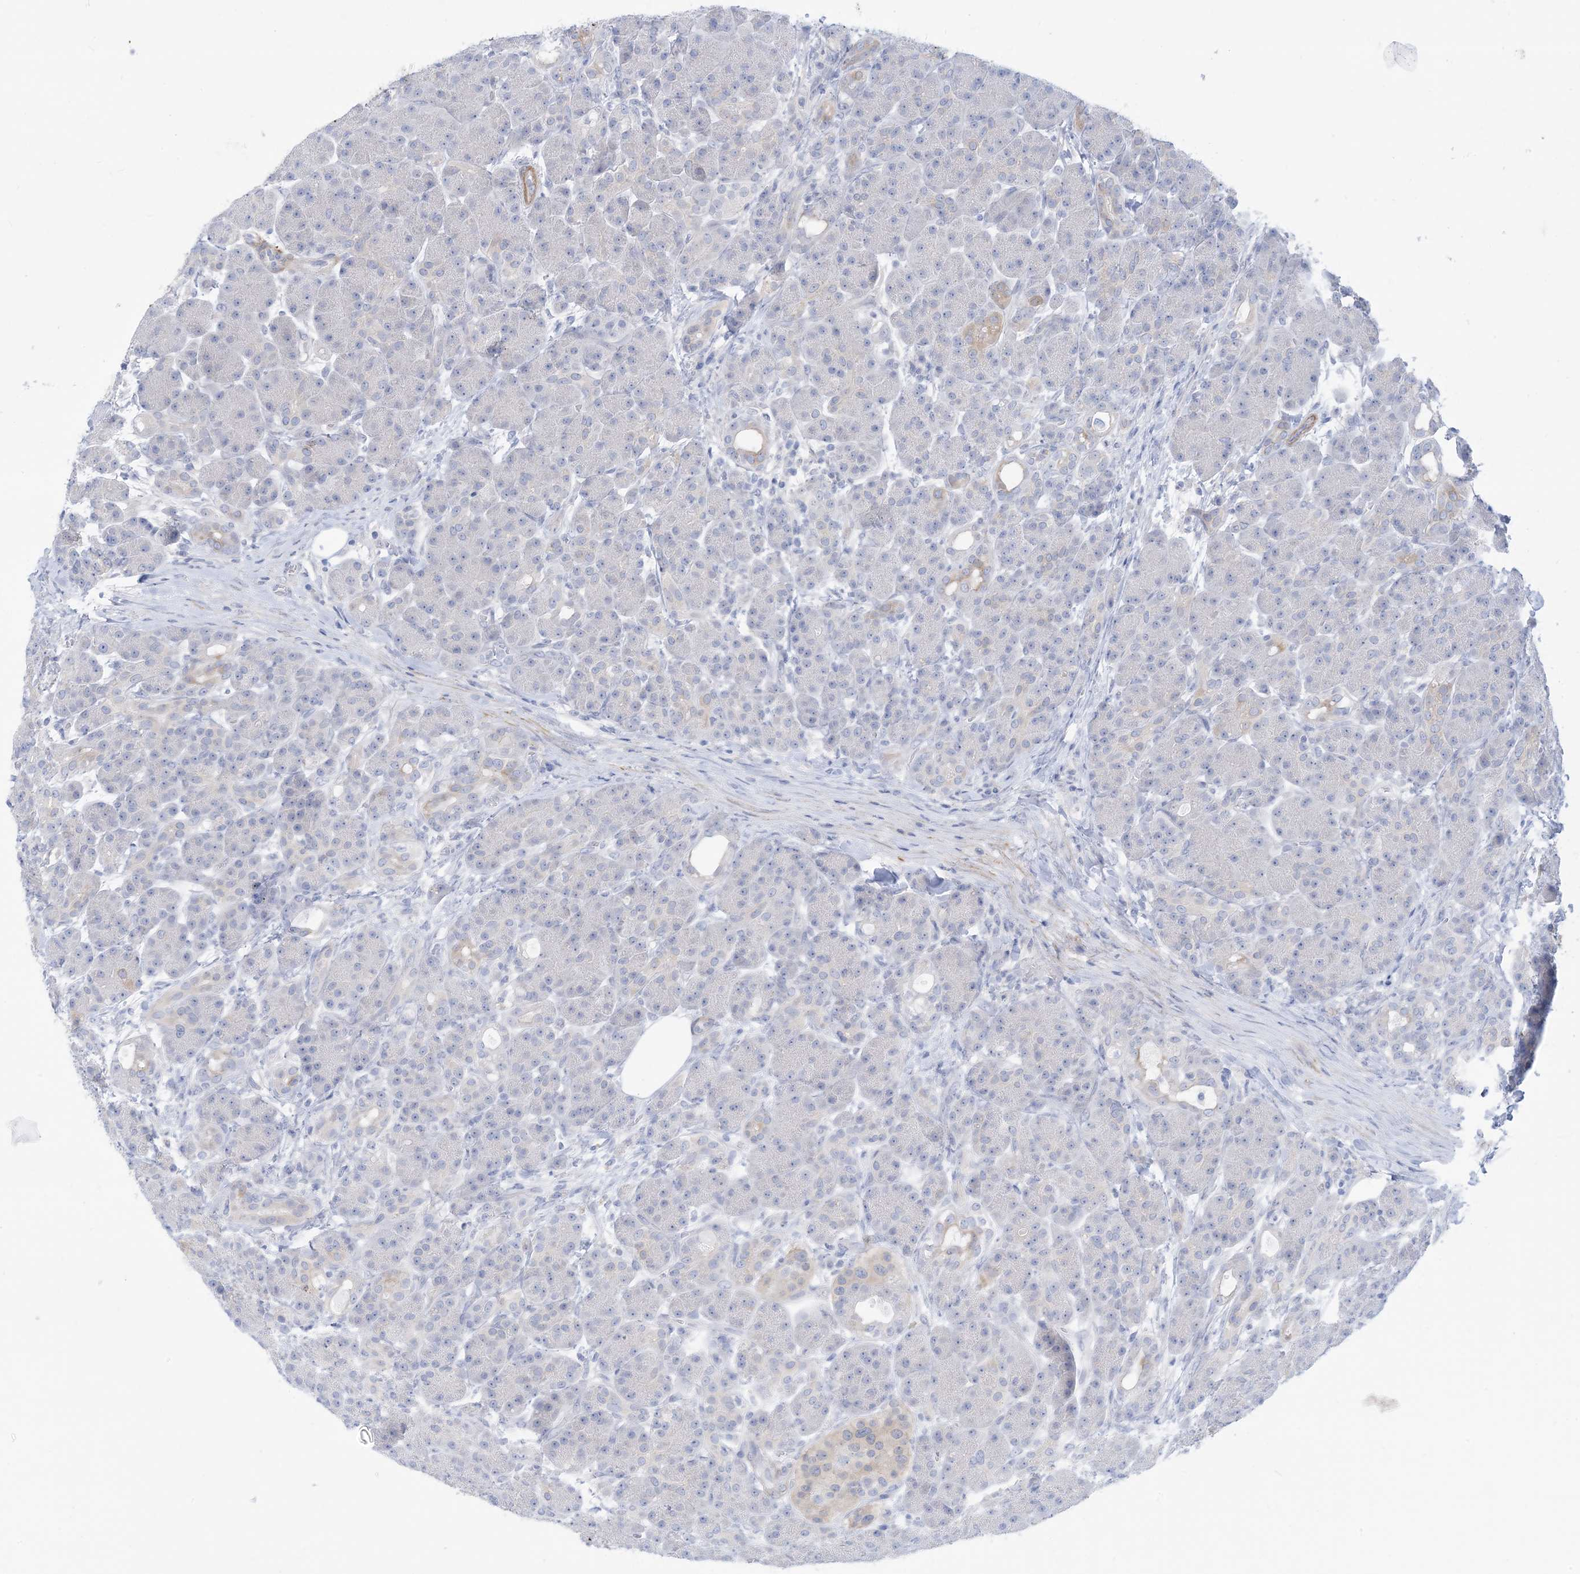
{"staining": {"intensity": "weak", "quantity": "<25%", "location": "cytoplasmic/membranous"}, "tissue": "pancreas", "cell_type": "Exocrine glandular cells", "image_type": "normal", "snomed": [{"axis": "morphology", "description": "Normal tissue, NOS"}, {"axis": "topography", "description": "Pancreas"}], "caption": "Immunohistochemistry image of benign pancreas stained for a protein (brown), which displays no positivity in exocrine glandular cells. The staining is performed using DAB (3,3'-diaminobenzidine) brown chromogen with nuclei counter-stained in using hematoxylin.", "gene": "MARS2", "patient": {"sex": "male", "age": 63}}